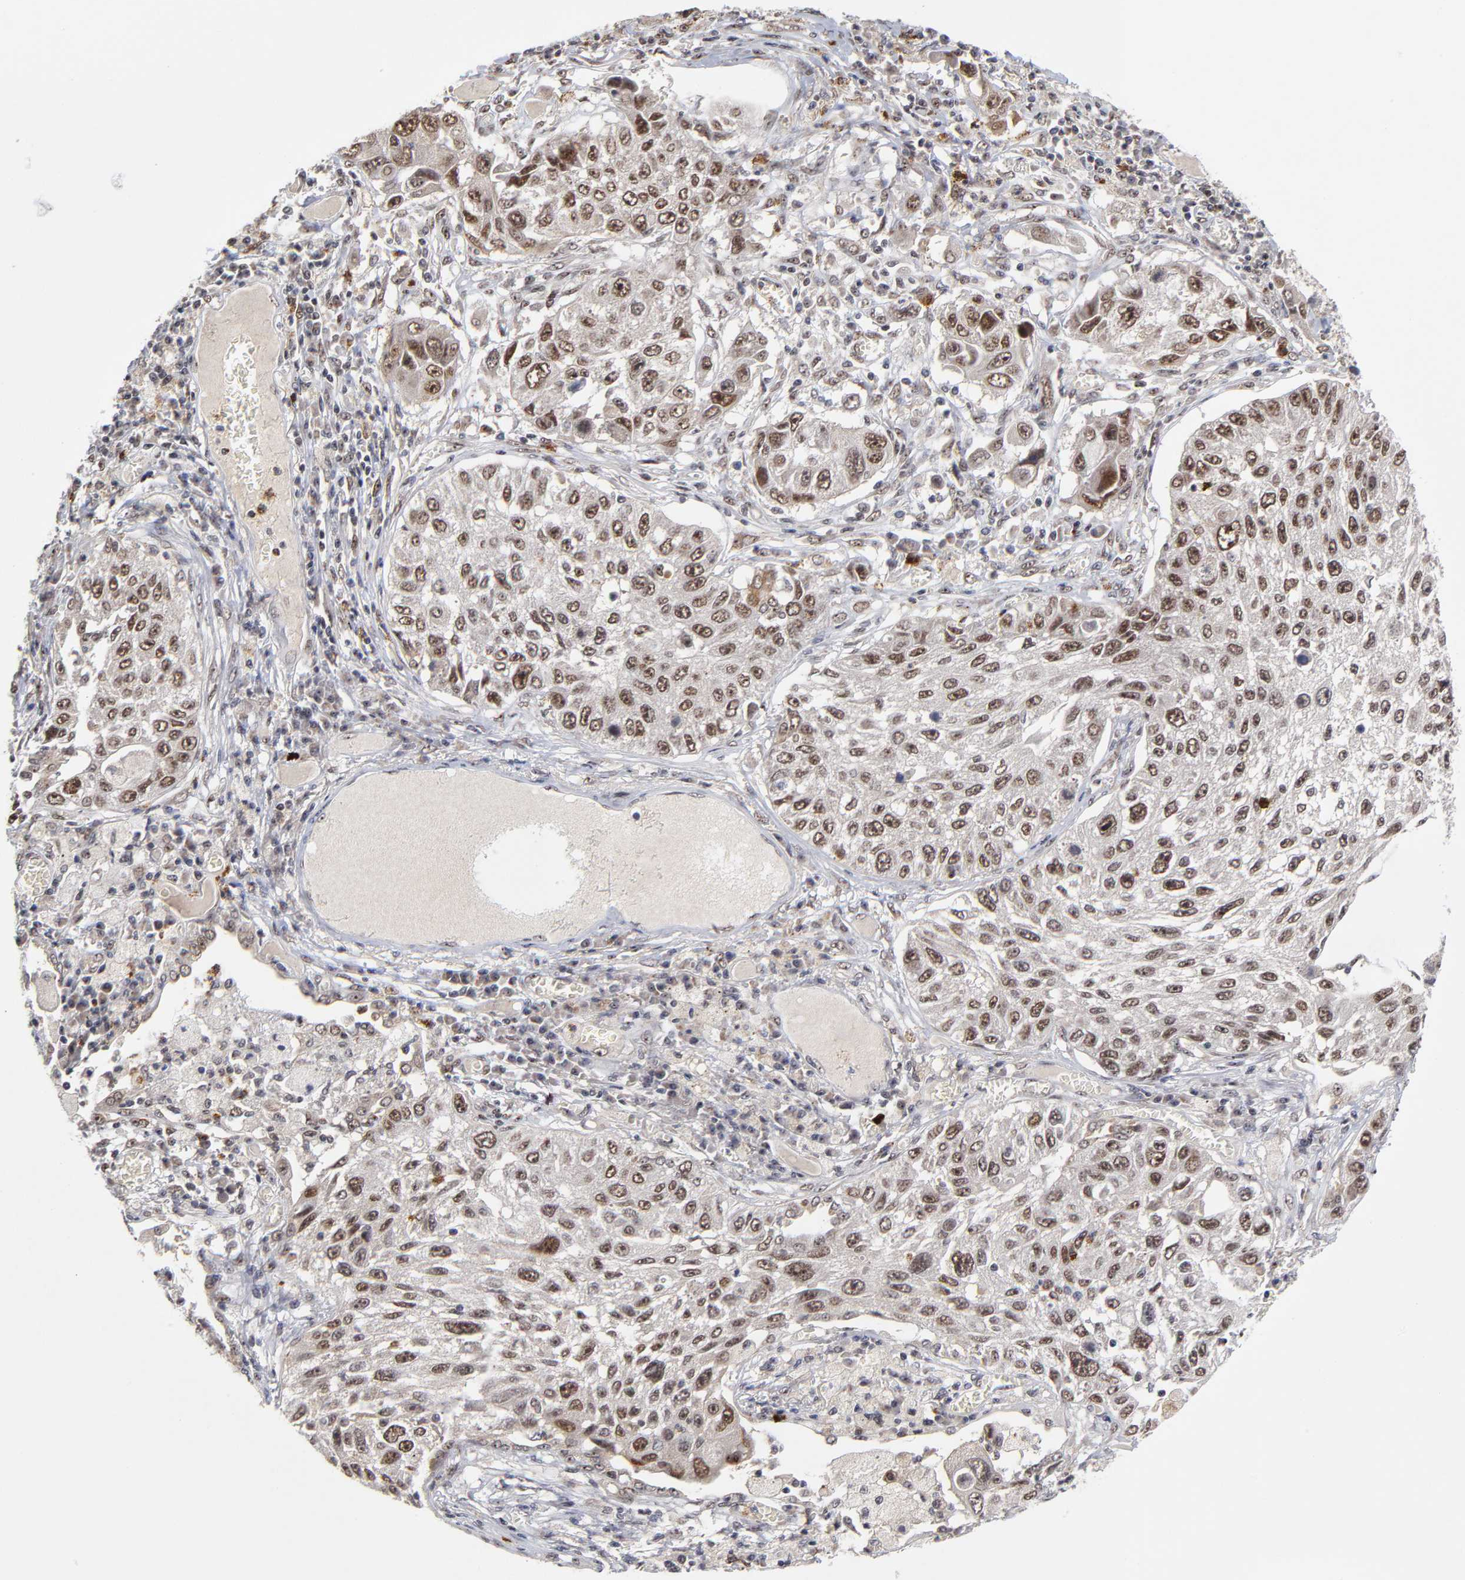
{"staining": {"intensity": "moderate", "quantity": ">75%", "location": "nuclear"}, "tissue": "lung cancer", "cell_type": "Tumor cells", "image_type": "cancer", "snomed": [{"axis": "morphology", "description": "Squamous cell carcinoma, NOS"}, {"axis": "topography", "description": "Lung"}], "caption": "Moderate nuclear positivity for a protein is identified in about >75% of tumor cells of lung squamous cell carcinoma using immunohistochemistry (IHC).", "gene": "ZNF419", "patient": {"sex": "male", "age": 71}}